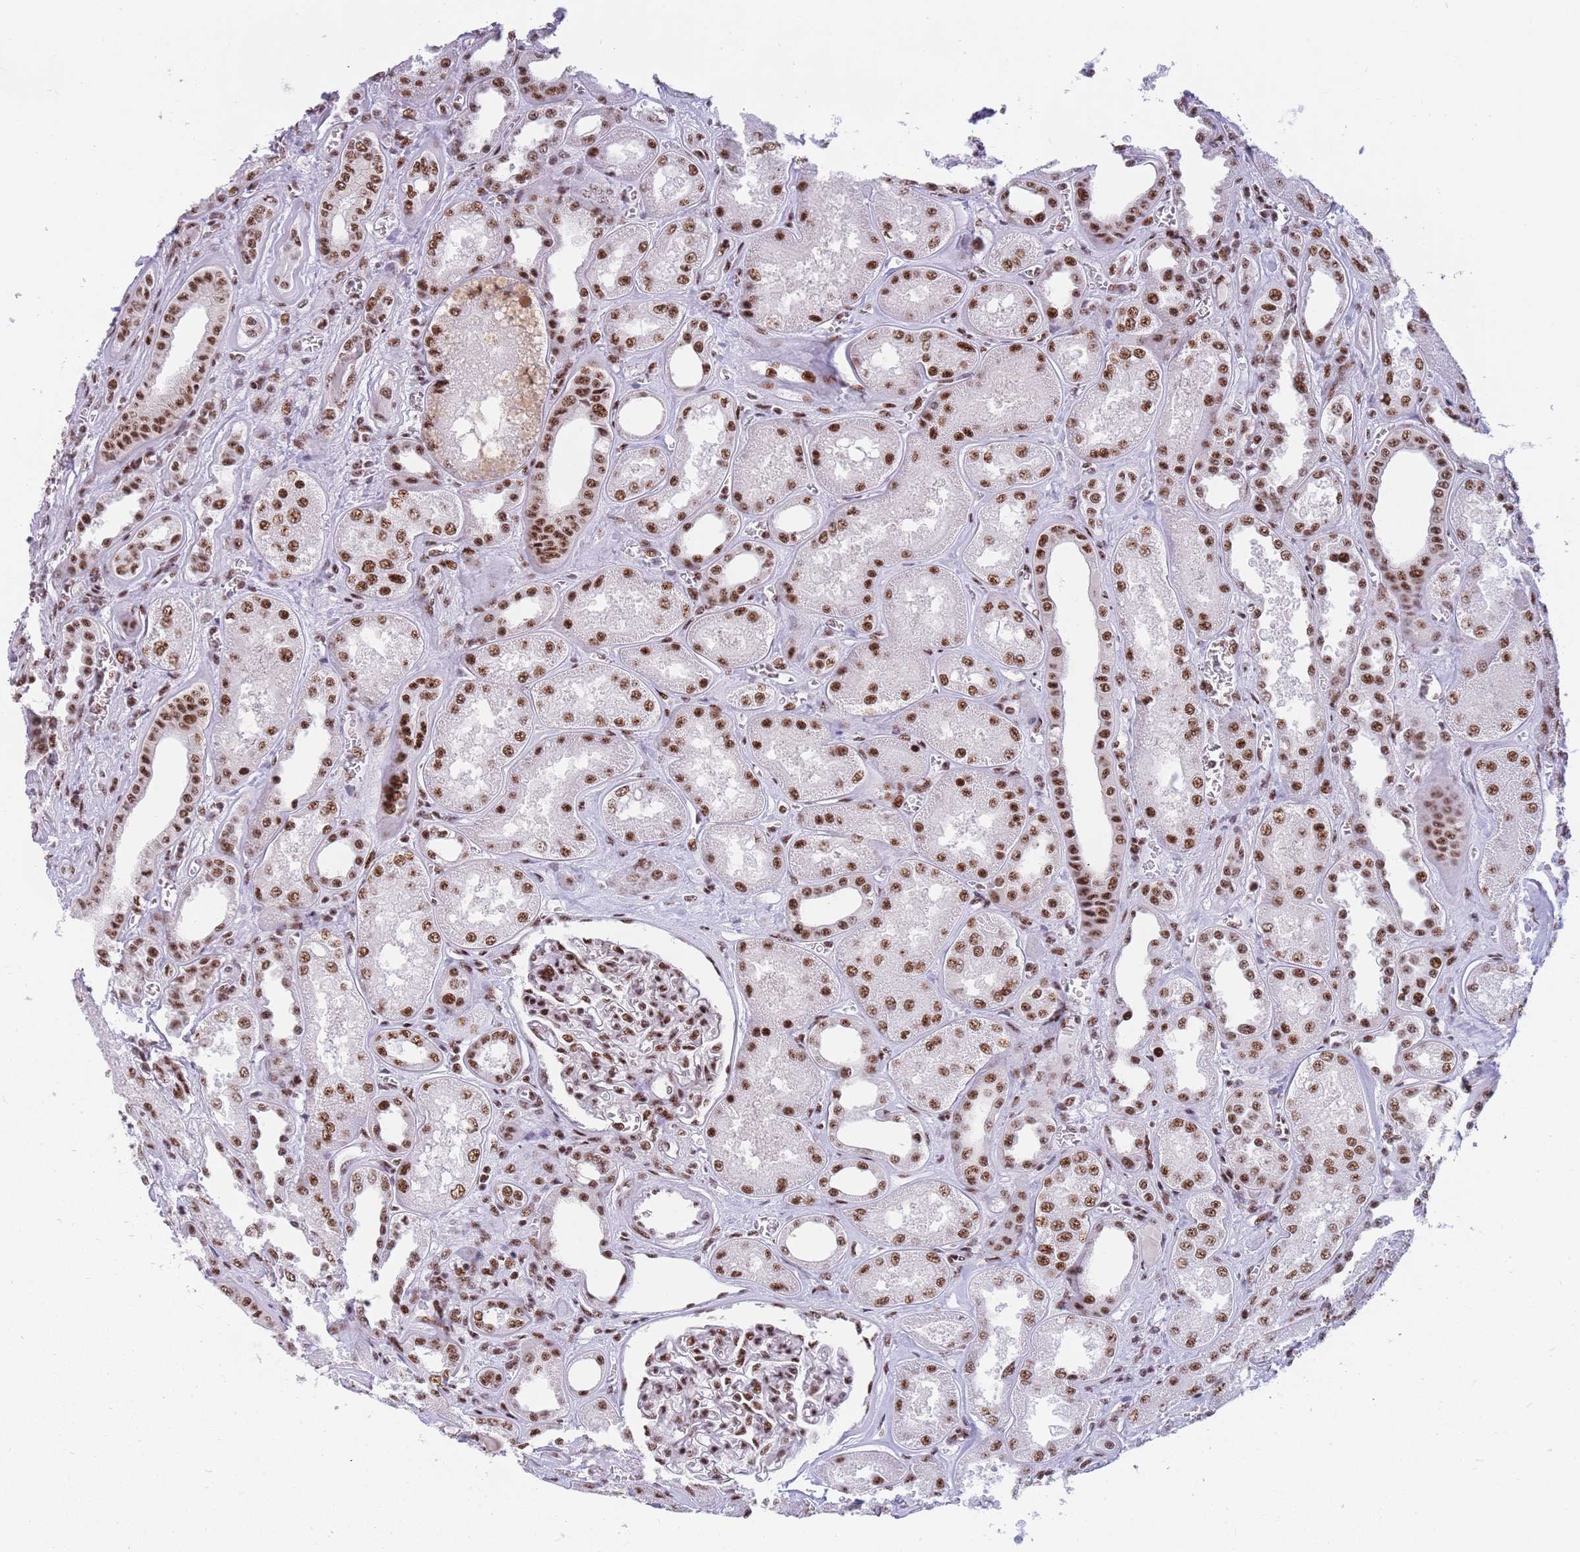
{"staining": {"intensity": "strong", "quantity": ">75%", "location": "nuclear"}, "tissue": "kidney", "cell_type": "Cells in glomeruli", "image_type": "normal", "snomed": [{"axis": "morphology", "description": "Normal tissue, NOS"}, {"axis": "morphology", "description": "Adenocarcinoma, NOS"}, {"axis": "topography", "description": "Kidney"}], "caption": "Human kidney stained with a brown dye demonstrates strong nuclear positive staining in approximately >75% of cells in glomeruli.", "gene": "TMEM35B", "patient": {"sex": "female", "age": 68}}